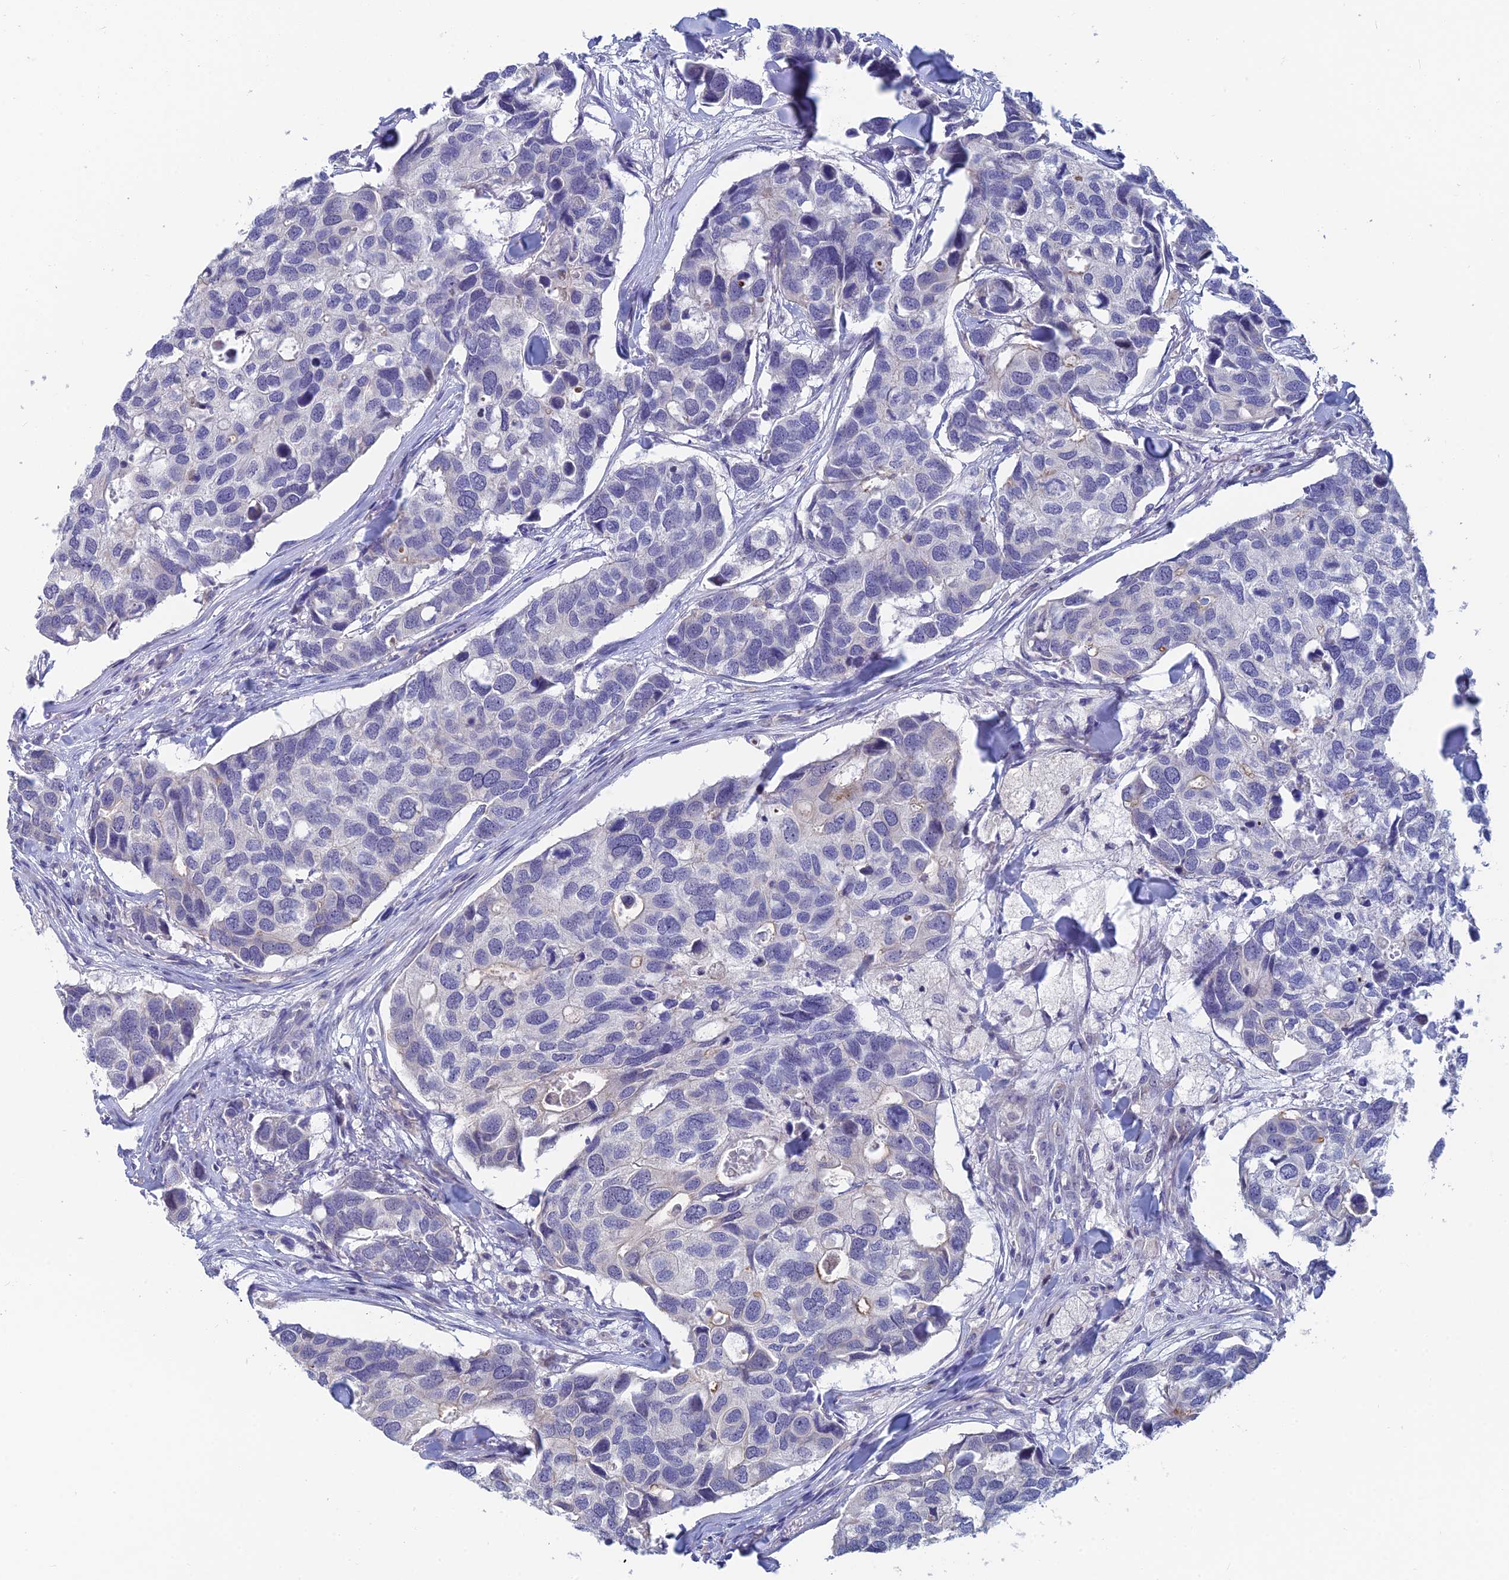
{"staining": {"intensity": "negative", "quantity": "none", "location": "none"}, "tissue": "breast cancer", "cell_type": "Tumor cells", "image_type": "cancer", "snomed": [{"axis": "morphology", "description": "Duct carcinoma"}, {"axis": "topography", "description": "Breast"}], "caption": "High power microscopy photomicrograph of an IHC photomicrograph of breast cancer (infiltrating ductal carcinoma), revealing no significant expression in tumor cells.", "gene": "GIPC1", "patient": {"sex": "female", "age": 83}}